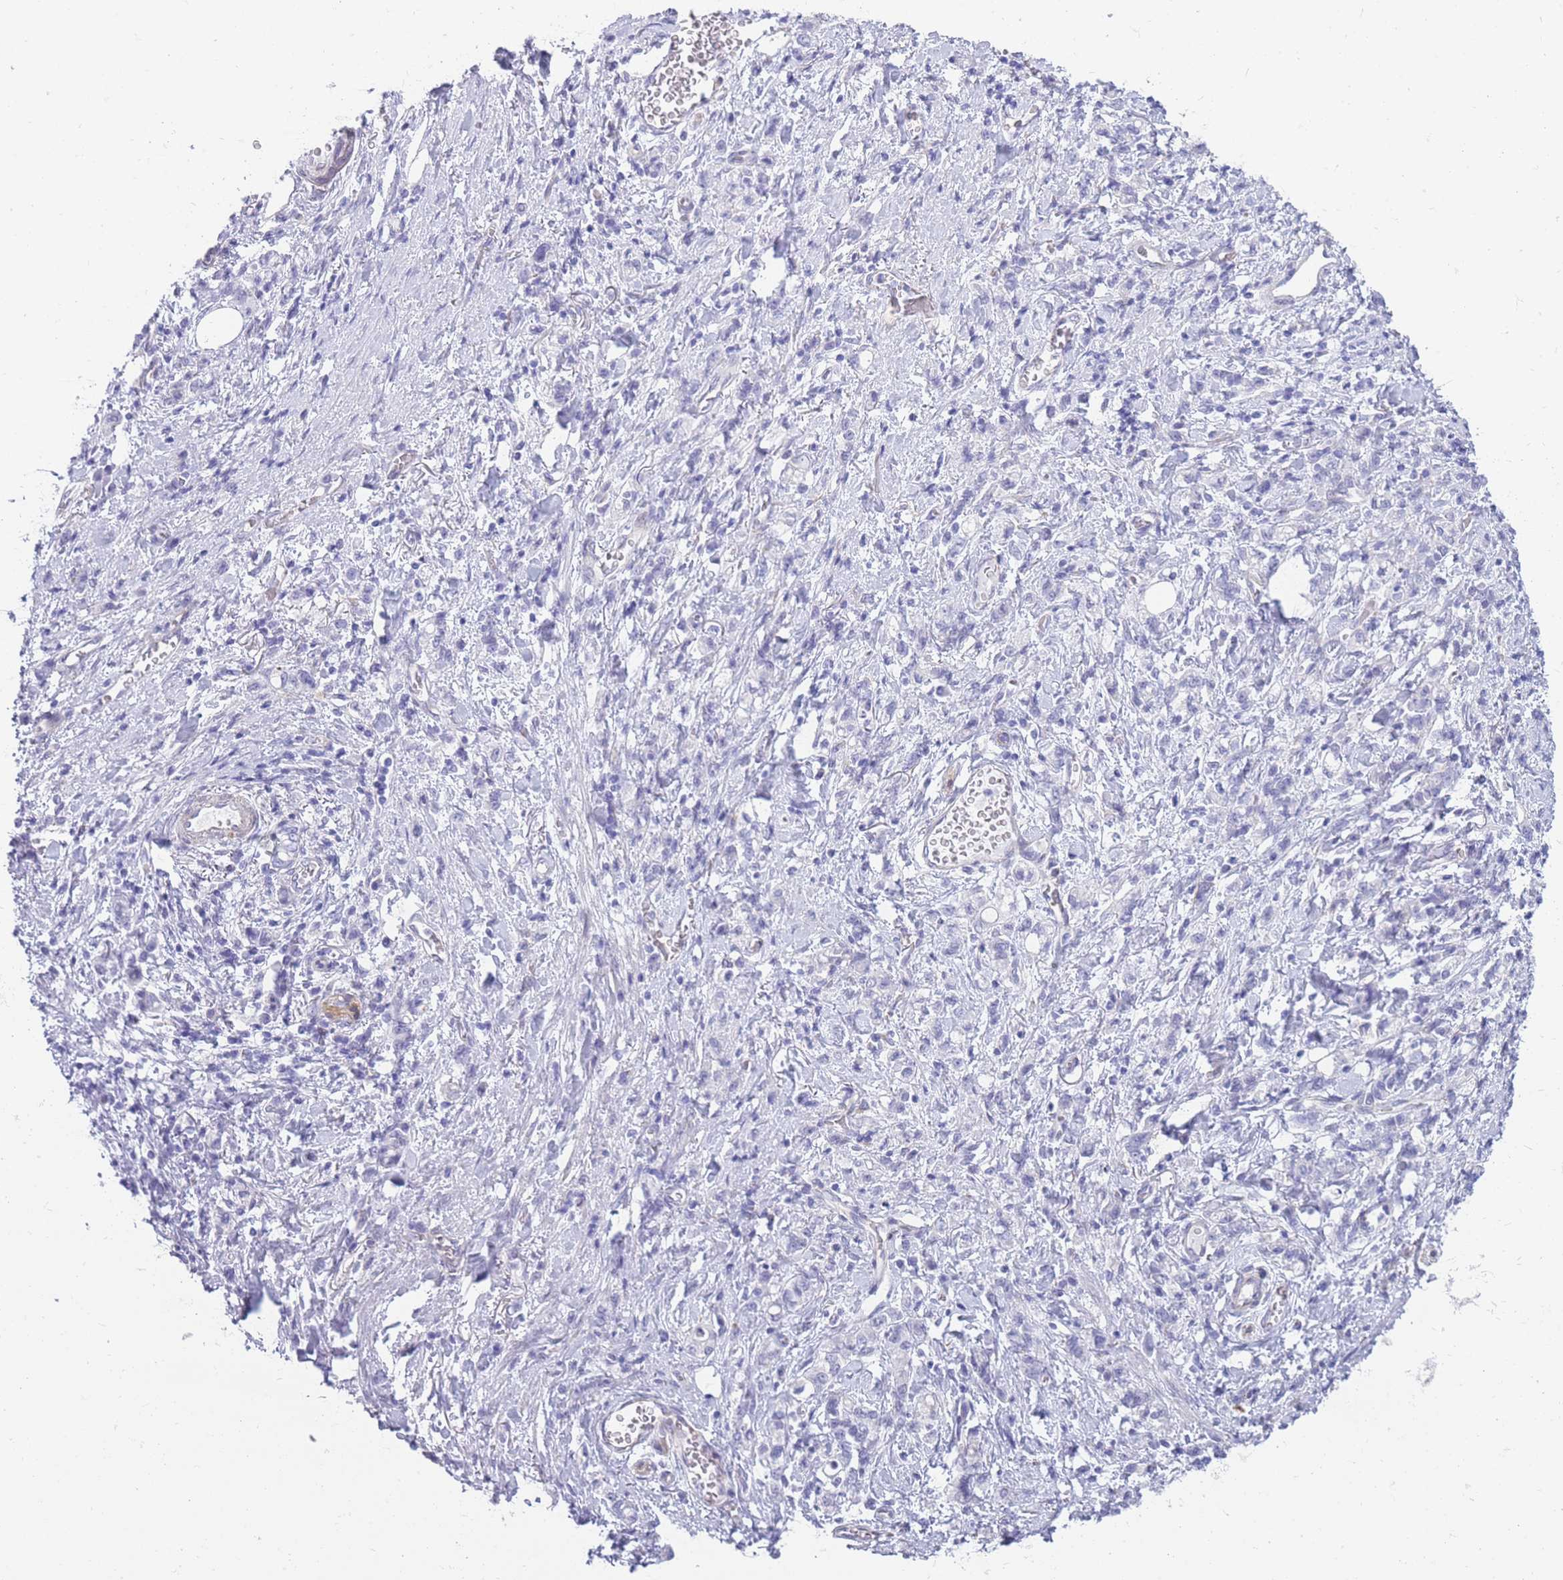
{"staining": {"intensity": "negative", "quantity": "none", "location": "none"}, "tissue": "stomach cancer", "cell_type": "Tumor cells", "image_type": "cancer", "snomed": [{"axis": "morphology", "description": "Adenocarcinoma, NOS"}, {"axis": "topography", "description": "Stomach"}], "caption": "Tumor cells show no significant protein staining in stomach adenocarcinoma. (Immunohistochemistry, brightfield microscopy, high magnification).", "gene": "MTSS2", "patient": {"sex": "male", "age": 77}}